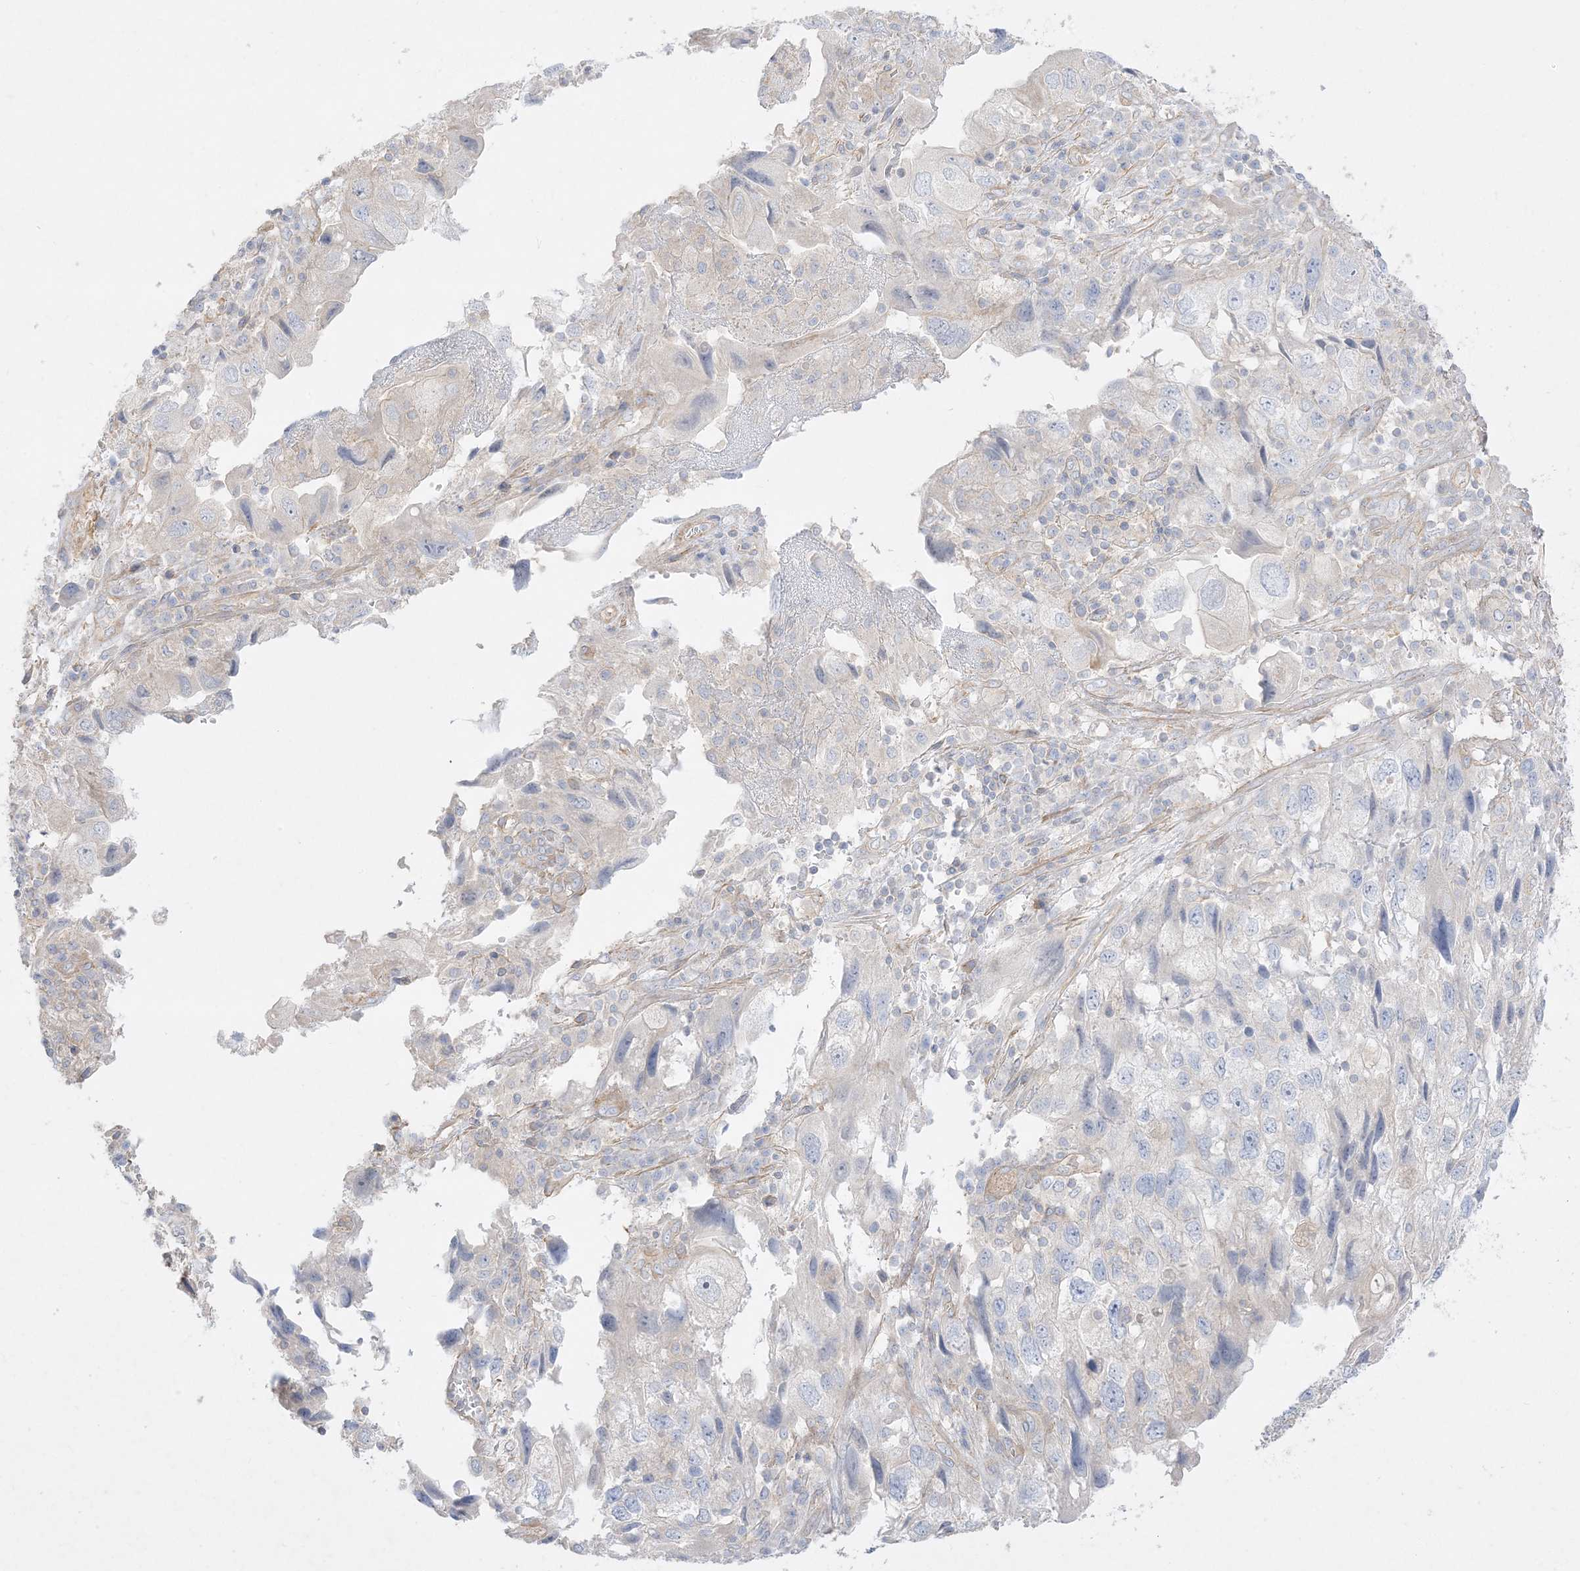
{"staining": {"intensity": "negative", "quantity": "none", "location": "none"}, "tissue": "endometrial cancer", "cell_type": "Tumor cells", "image_type": "cancer", "snomed": [{"axis": "morphology", "description": "Adenocarcinoma, NOS"}, {"axis": "topography", "description": "Endometrium"}], "caption": "Endometrial cancer stained for a protein using IHC displays no staining tumor cells.", "gene": "ARHGEF9", "patient": {"sex": "female", "age": 49}}